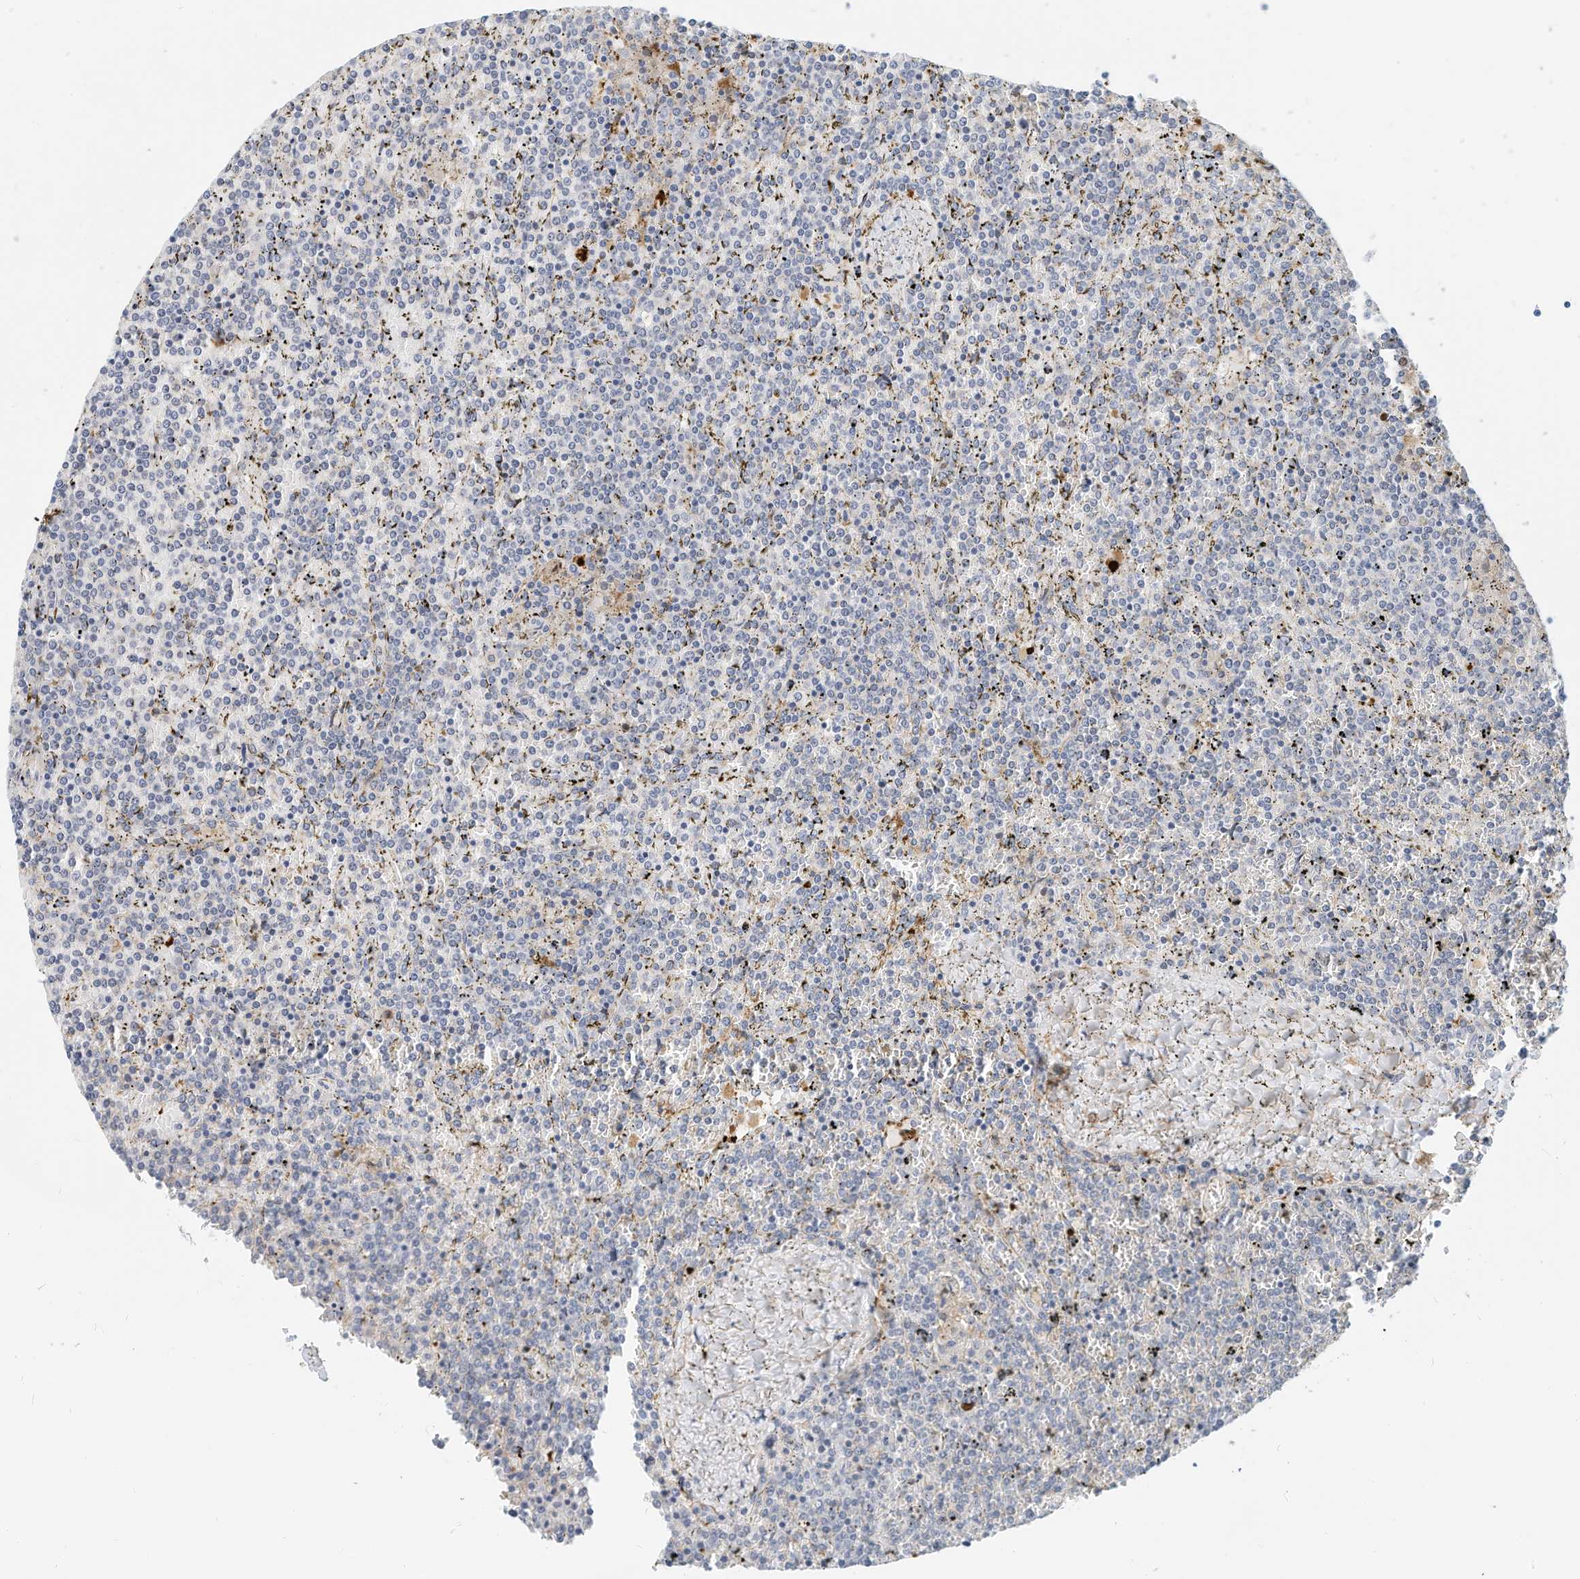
{"staining": {"intensity": "negative", "quantity": "none", "location": "none"}, "tissue": "lymphoma", "cell_type": "Tumor cells", "image_type": "cancer", "snomed": [{"axis": "morphology", "description": "Malignant lymphoma, non-Hodgkin's type, Low grade"}, {"axis": "topography", "description": "Spleen"}], "caption": "This histopathology image is of low-grade malignant lymphoma, non-Hodgkin's type stained with immunohistochemistry (IHC) to label a protein in brown with the nuclei are counter-stained blue. There is no positivity in tumor cells.", "gene": "MICAL1", "patient": {"sex": "female", "age": 19}}